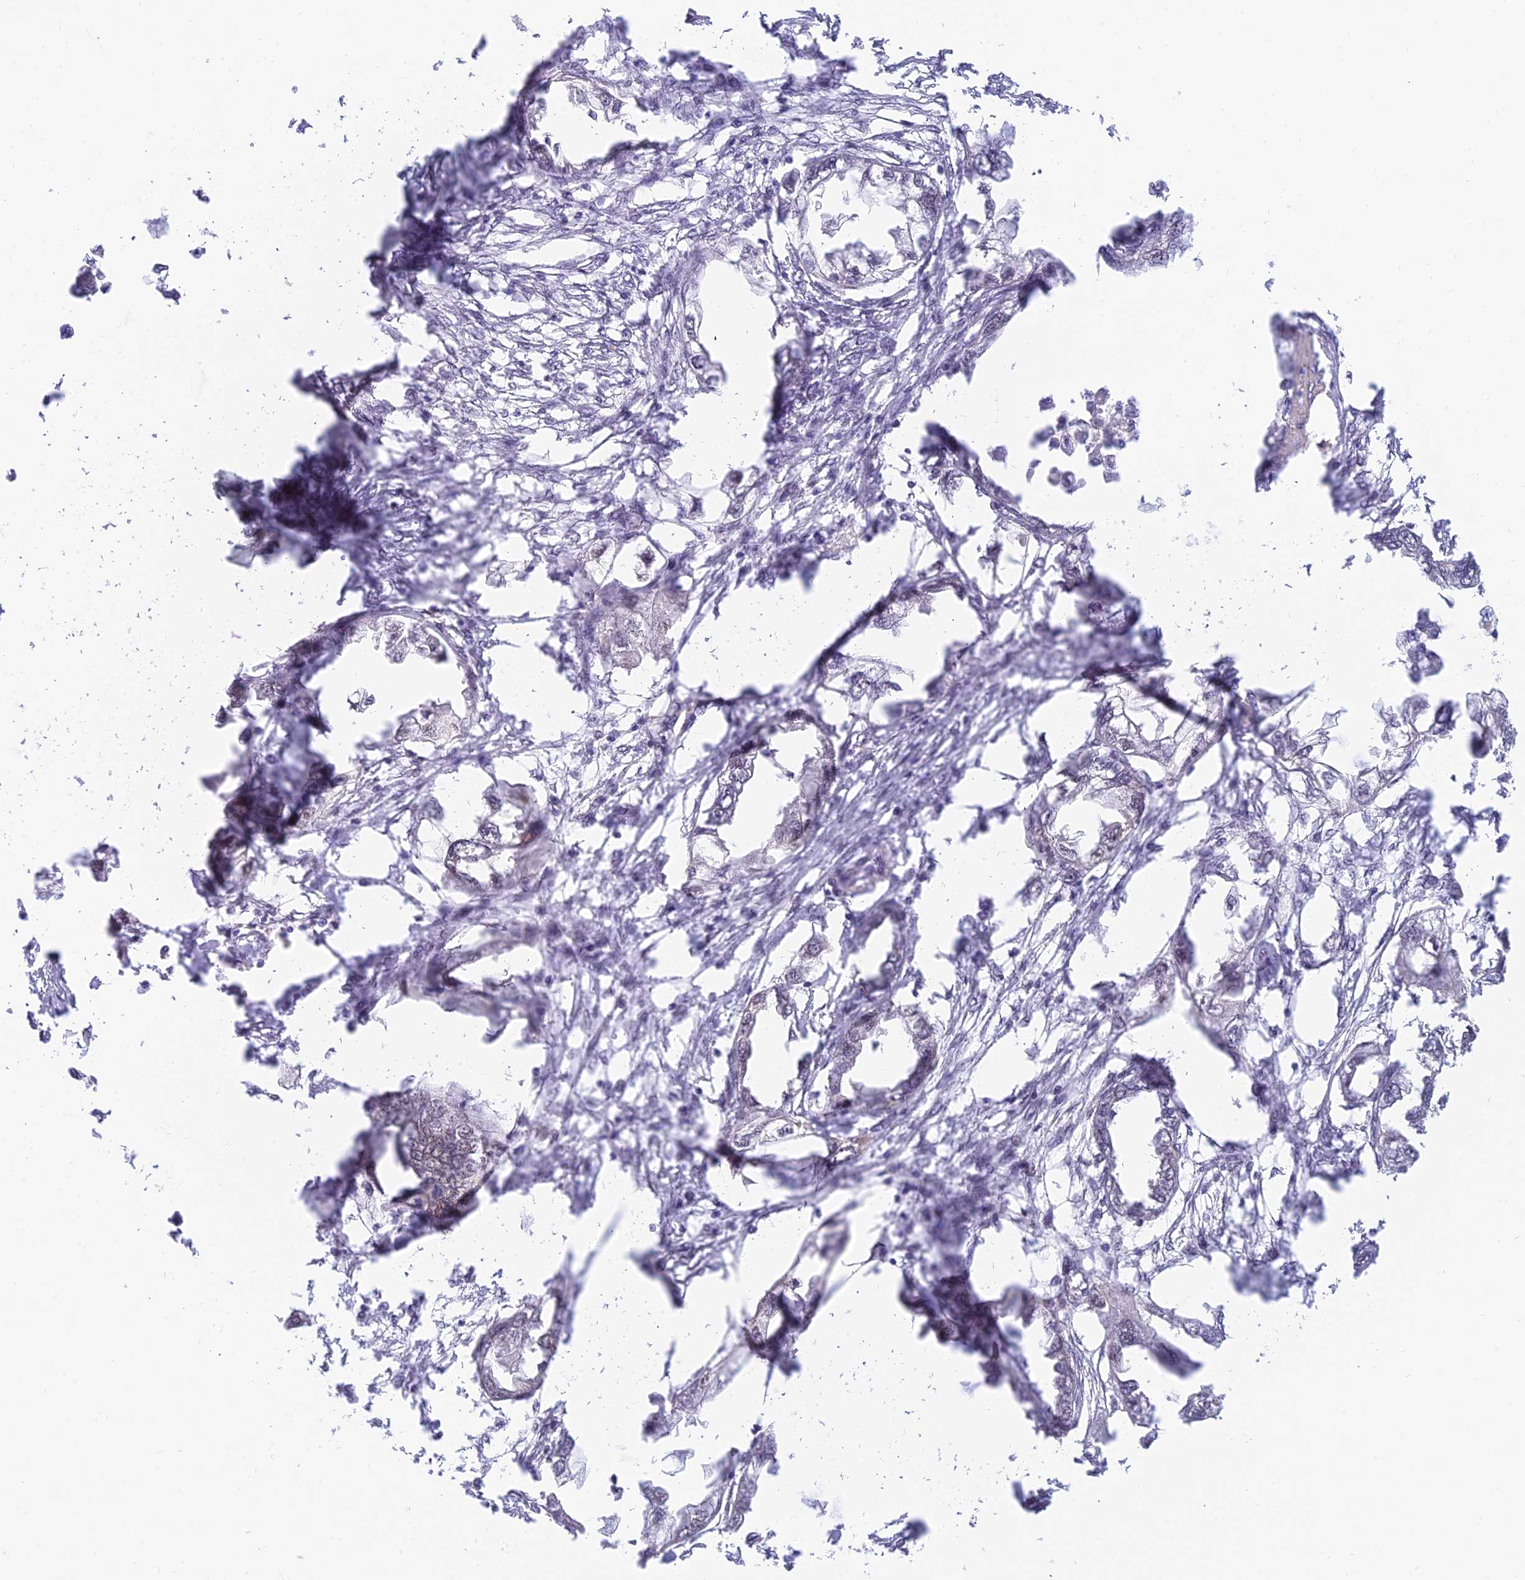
{"staining": {"intensity": "negative", "quantity": "none", "location": "none"}, "tissue": "endometrial cancer", "cell_type": "Tumor cells", "image_type": "cancer", "snomed": [{"axis": "morphology", "description": "Adenocarcinoma, NOS"}, {"axis": "morphology", "description": "Adenocarcinoma, metastatic, NOS"}, {"axis": "topography", "description": "Adipose tissue"}, {"axis": "topography", "description": "Endometrium"}], "caption": "Tumor cells show no significant protein positivity in endometrial adenocarcinoma.", "gene": "C2orf49", "patient": {"sex": "female", "age": 67}}